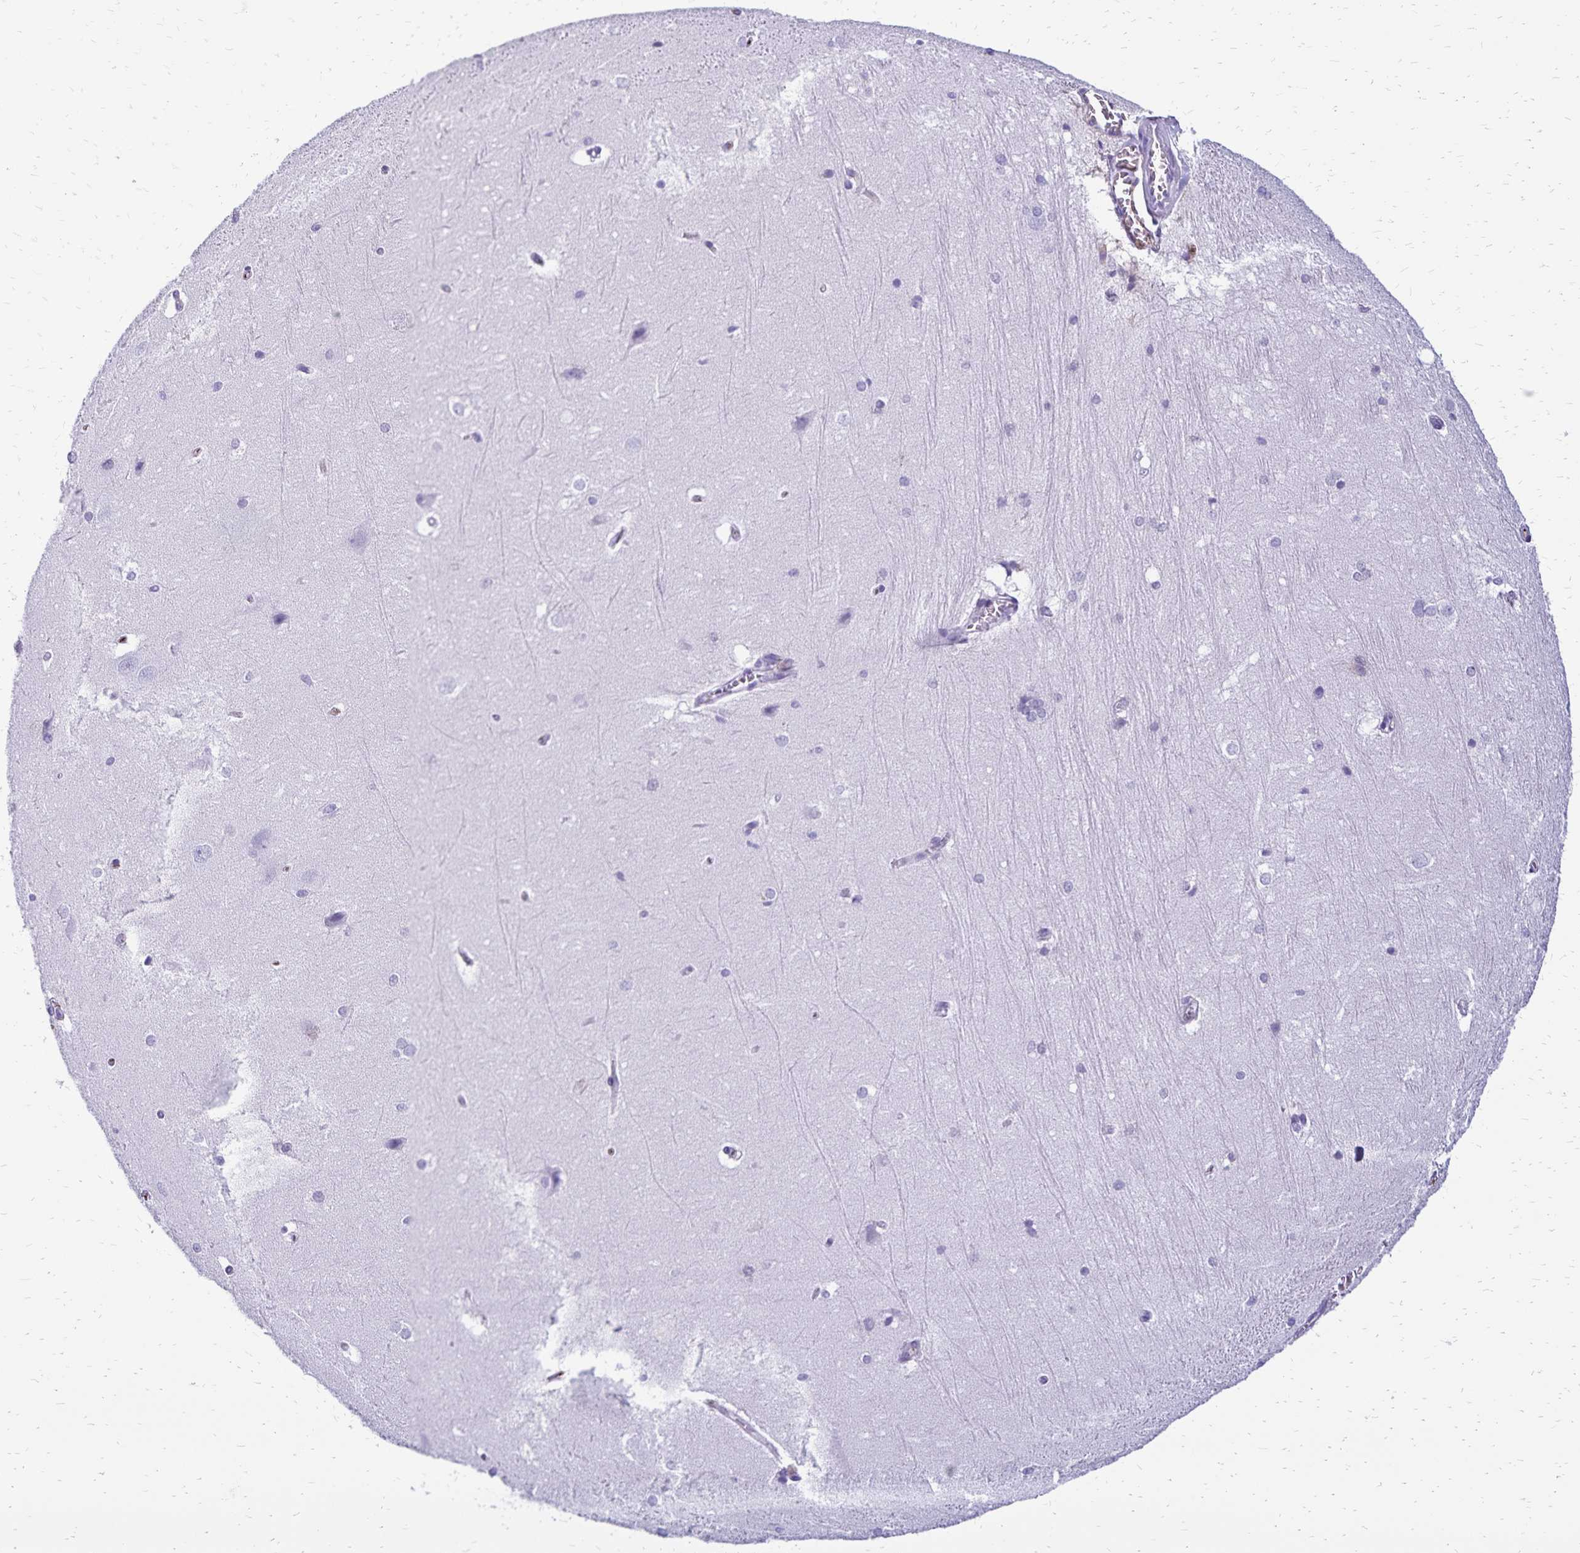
{"staining": {"intensity": "negative", "quantity": "none", "location": "none"}, "tissue": "hippocampus", "cell_type": "Glial cells", "image_type": "normal", "snomed": [{"axis": "morphology", "description": "Normal tissue, NOS"}, {"axis": "topography", "description": "Cerebral cortex"}, {"axis": "topography", "description": "Hippocampus"}], "caption": "Normal hippocampus was stained to show a protein in brown. There is no significant expression in glial cells. (Immunohistochemistry, brightfield microscopy, high magnification).", "gene": "CD27", "patient": {"sex": "female", "age": 19}}